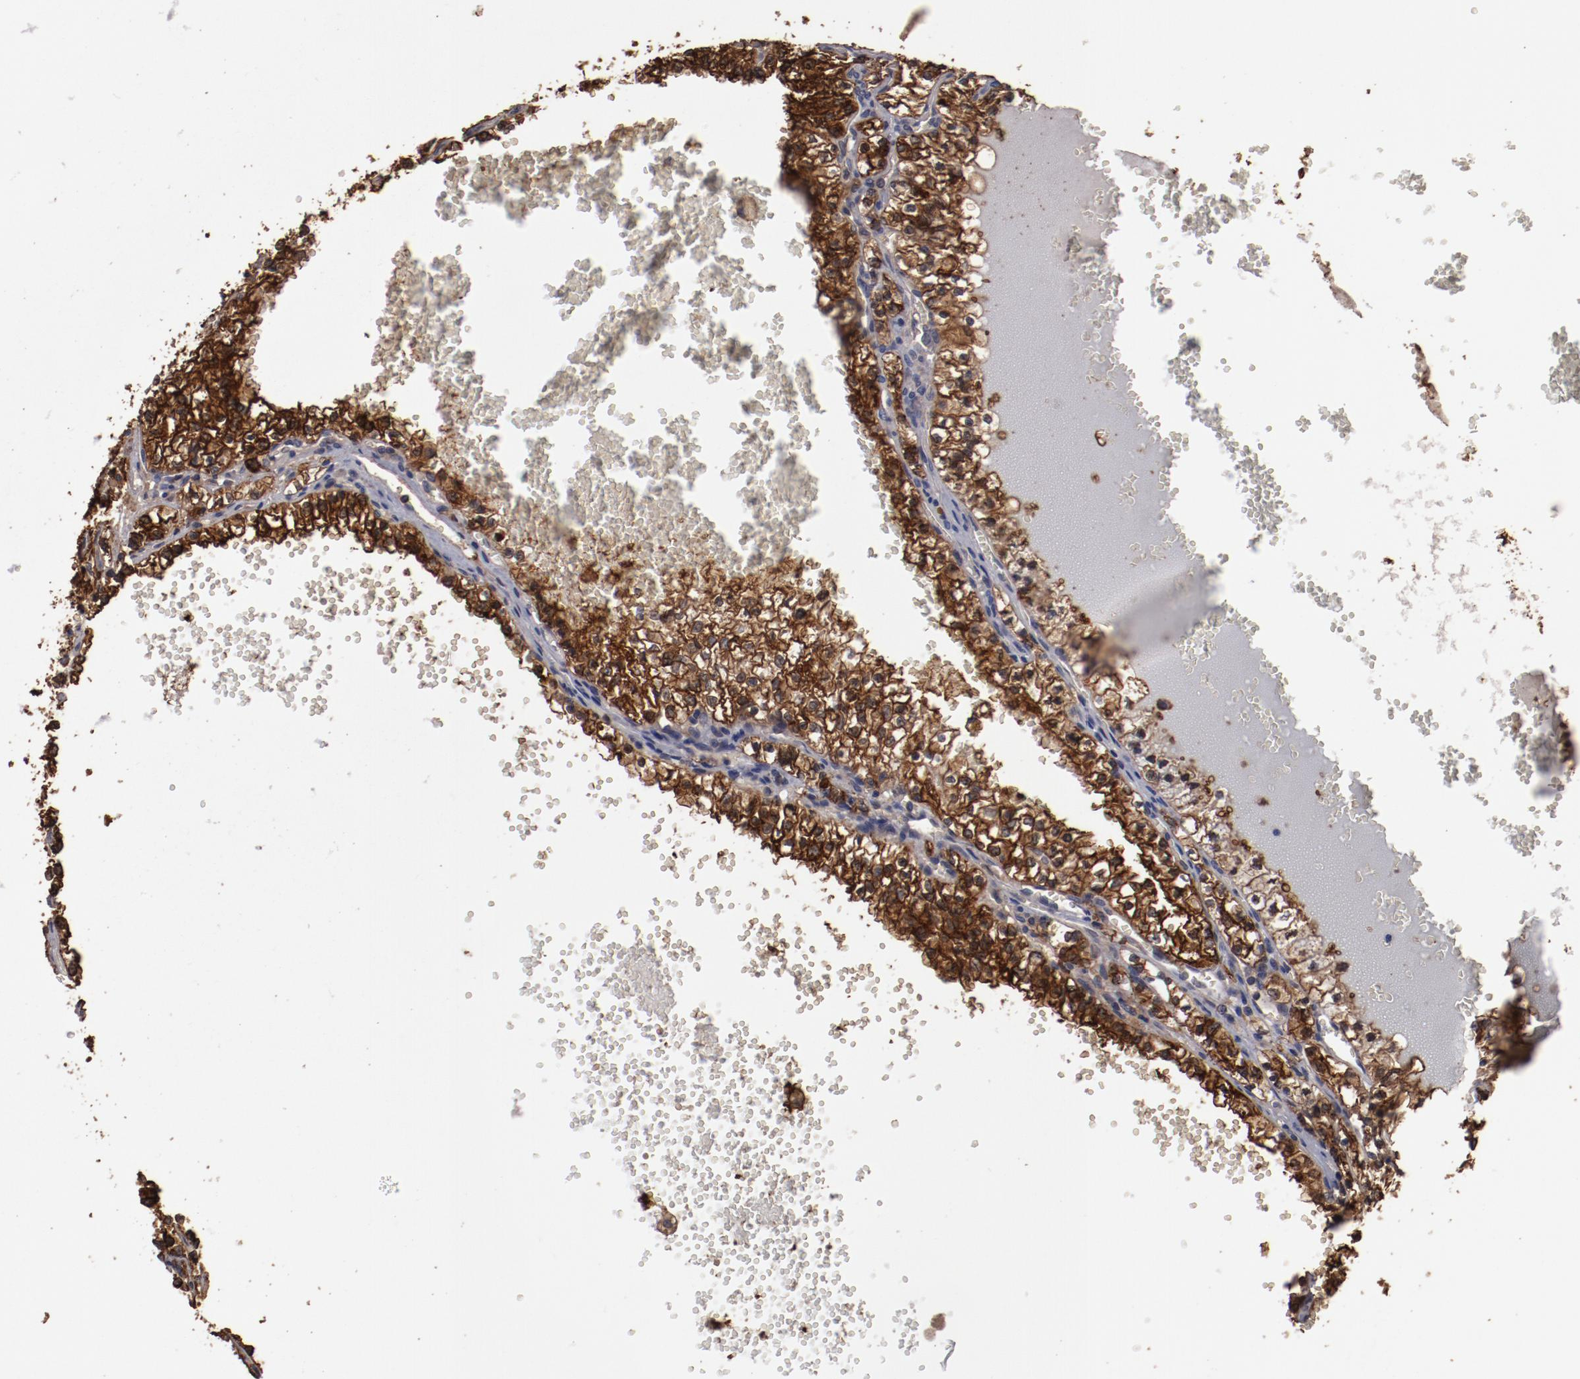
{"staining": {"intensity": "strong", "quantity": ">75%", "location": "cytoplasmic/membranous"}, "tissue": "renal cancer", "cell_type": "Tumor cells", "image_type": "cancer", "snomed": [{"axis": "morphology", "description": "Adenocarcinoma, NOS"}, {"axis": "topography", "description": "Kidney"}], "caption": "The photomicrograph displays a brown stain indicating the presence of a protein in the cytoplasmic/membranous of tumor cells in renal adenocarcinoma.", "gene": "LRRC75B", "patient": {"sex": "male", "age": 61}}